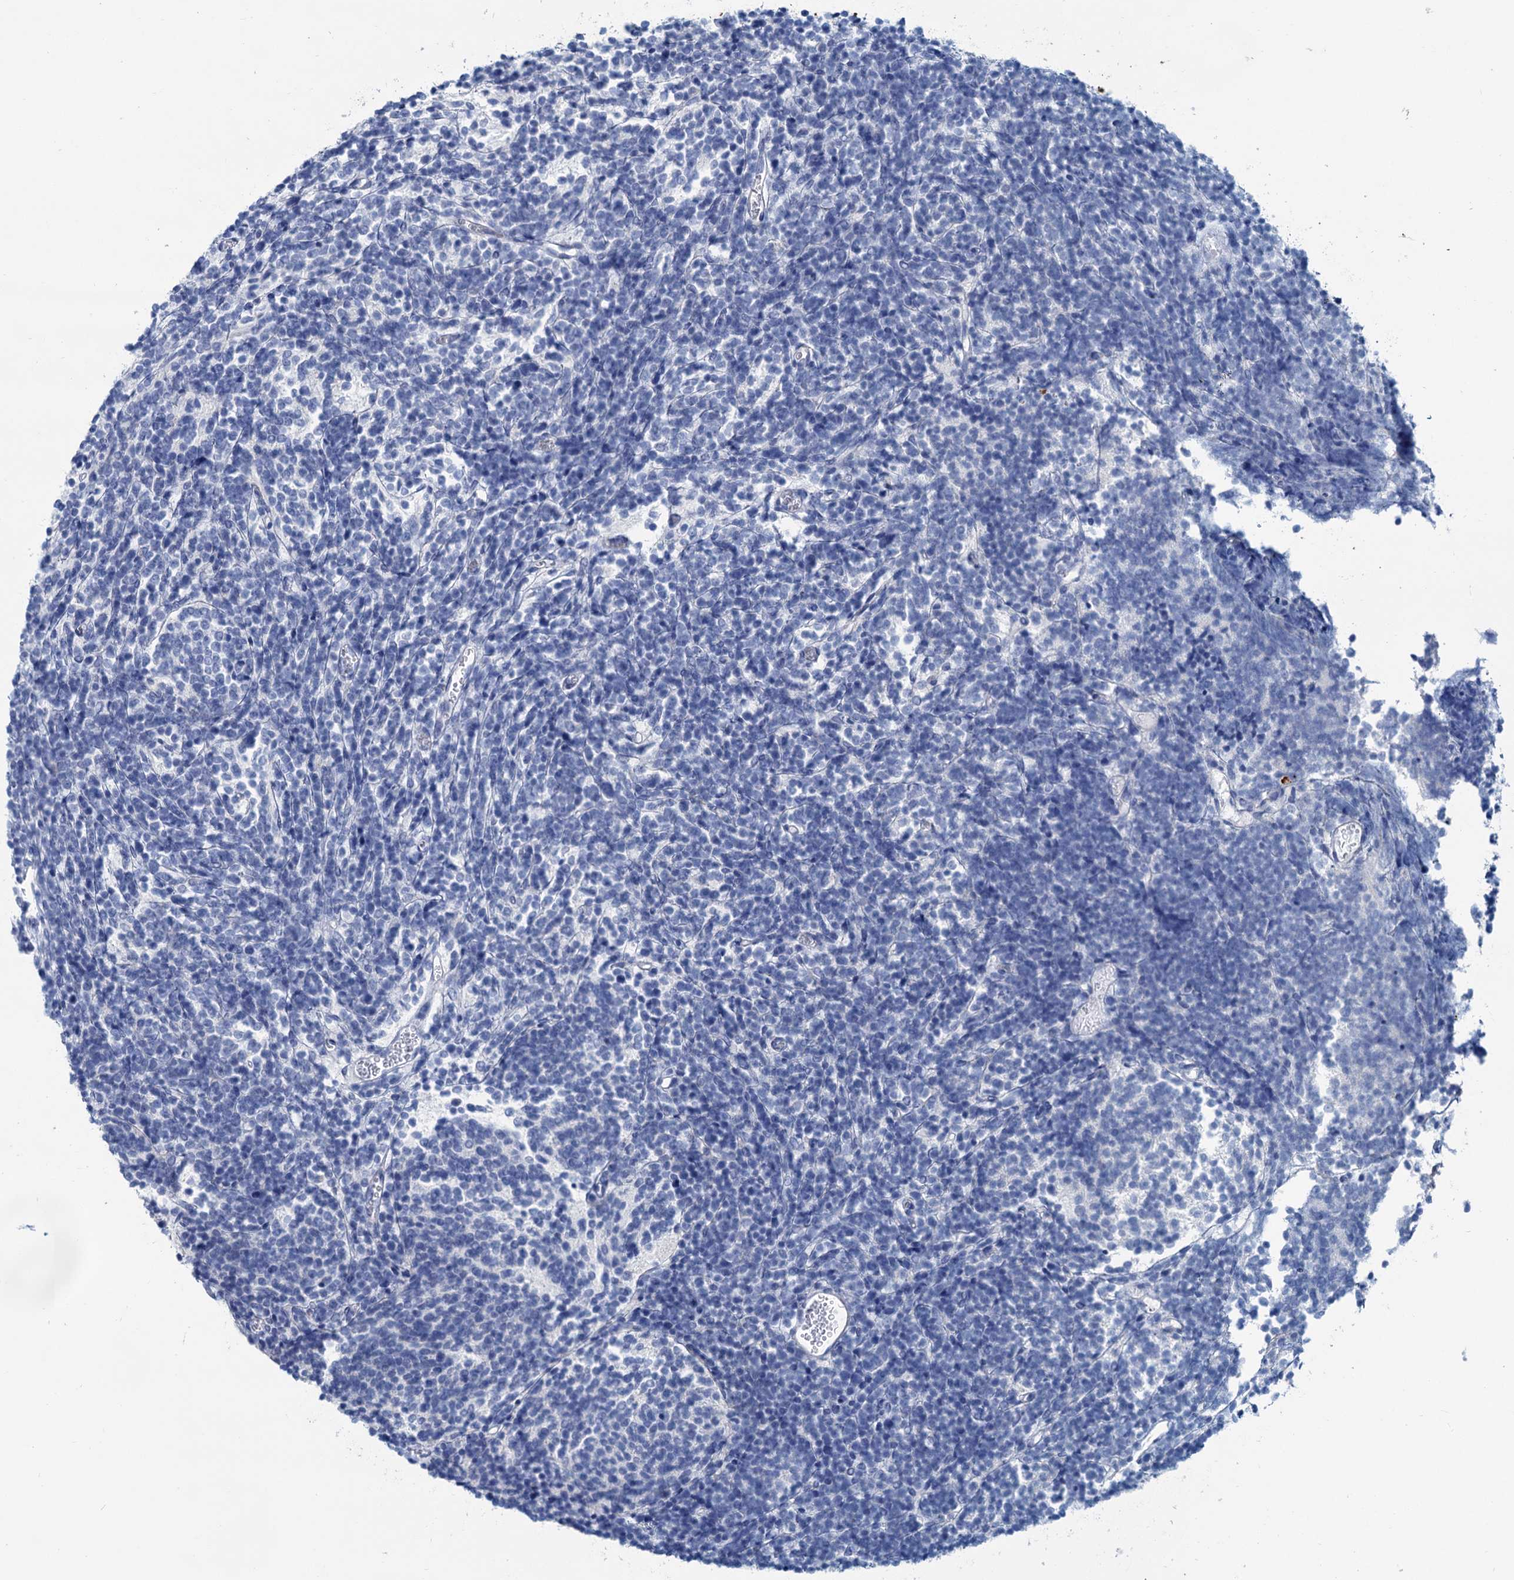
{"staining": {"intensity": "negative", "quantity": "none", "location": "none"}, "tissue": "glioma", "cell_type": "Tumor cells", "image_type": "cancer", "snomed": [{"axis": "morphology", "description": "Glioma, malignant, Low grade"}, {"axis": "topography", "description": "Brain"}], "caption": "Immunohistochemistry (IHC) photomicrograph of neoplastic tissue: glioma stained with DAB (3,3'-diaminobenzidine) displays no significant protein positivity in tumor cells.", "gene": "SLC1A3", "patient": {"sex": "female", "age": 1}}